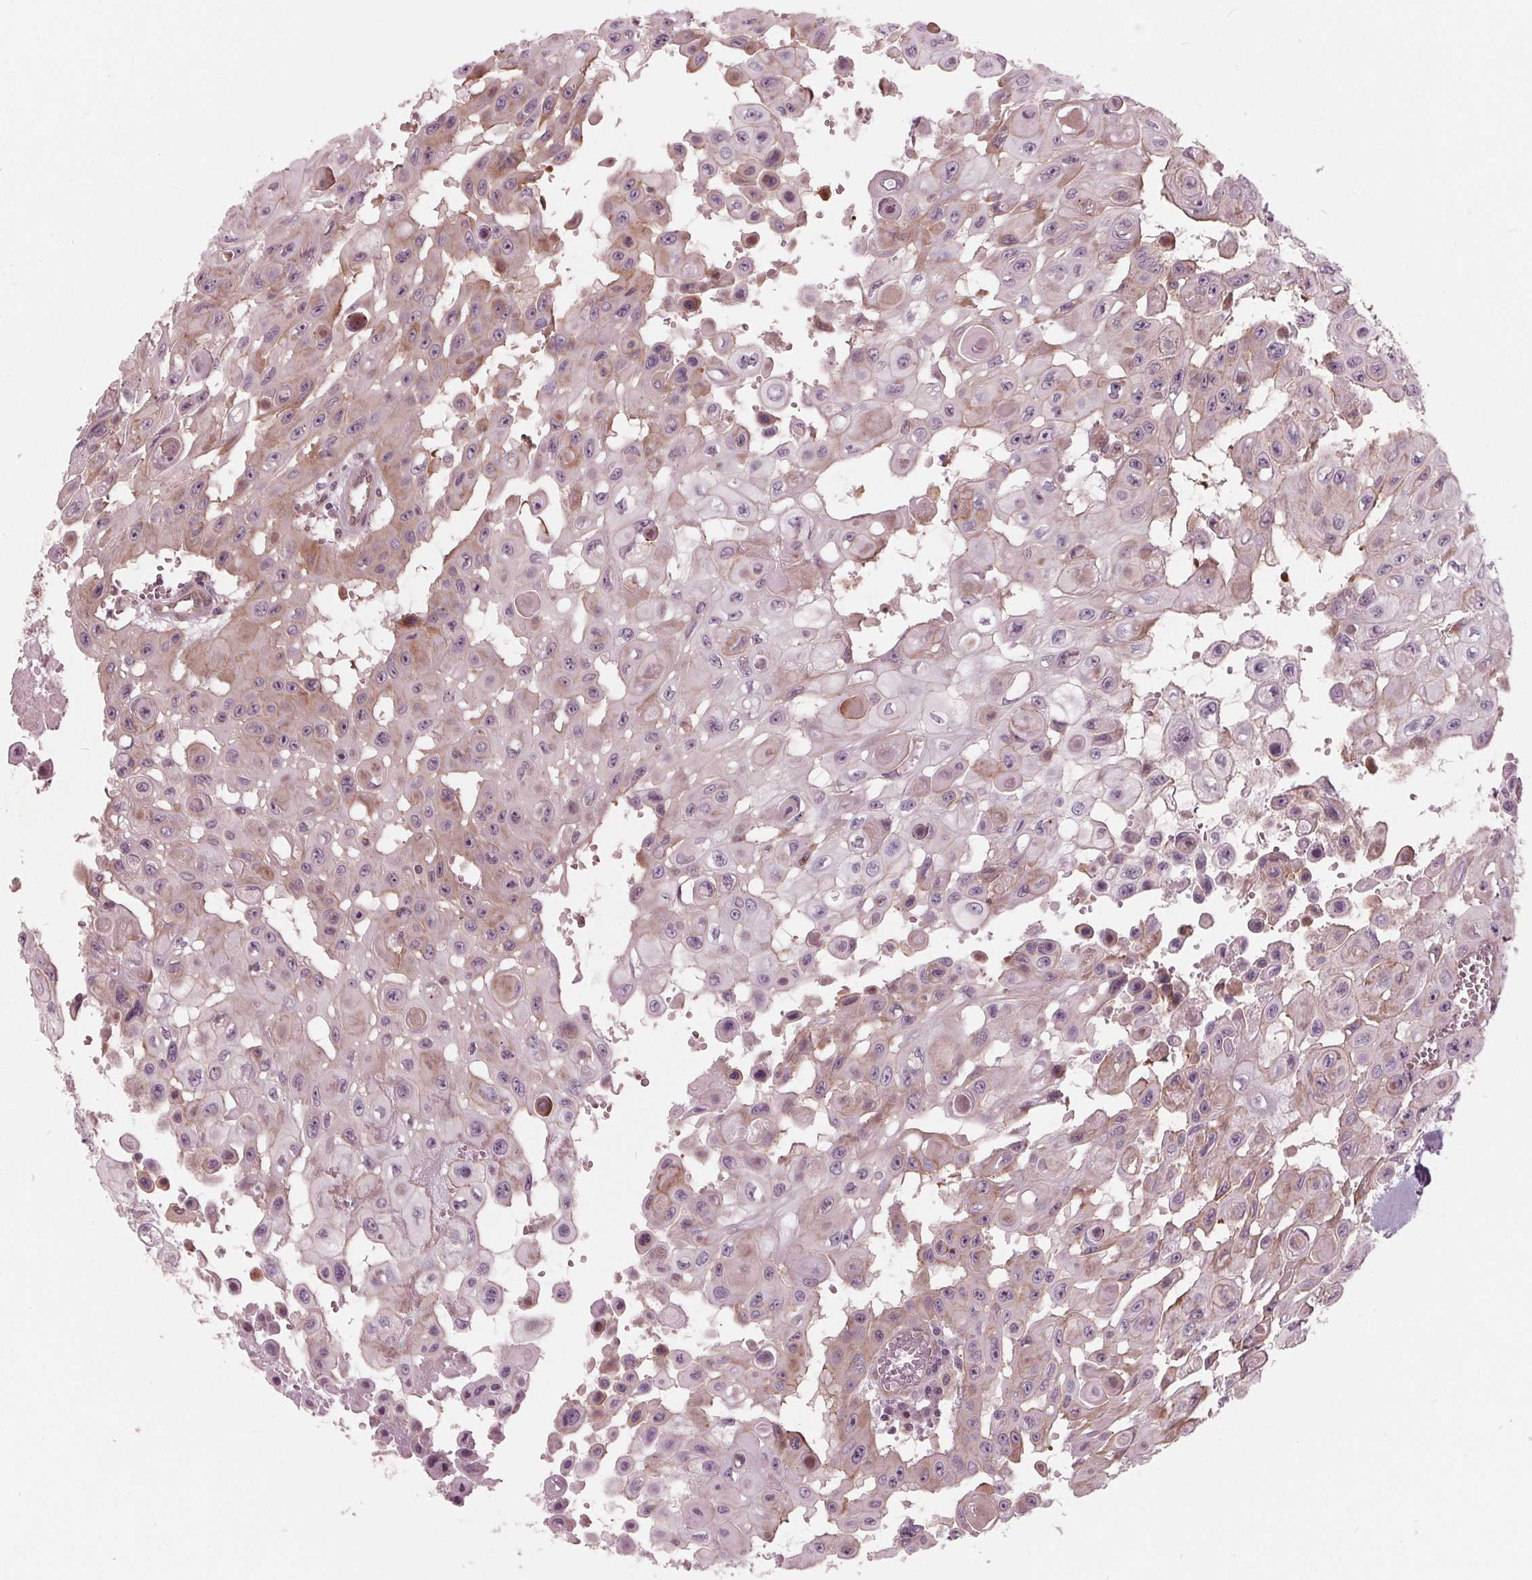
{"staining": {"intensity": "weak", "quantity": "25%-75%", "location": "cytoplasmic/membranous"}, "tissue": "head and neck cancer", "cell_type": "Tumor cells", "image_type": "cancer", "snomed": [{"axis": "morphology", "description": "Adenocarcinoma, NOS"}, {"axis": "topography", "description": "Head-Neck"}], "caption": "Tumor cells display low levels of weak cytoplasmic/membranous positivity in about 25%-75% of cells in human head and neck cancer (adenocarcinoma).", "gene": "TXNIP", "patient": {"sex": "male", "age": 73}}